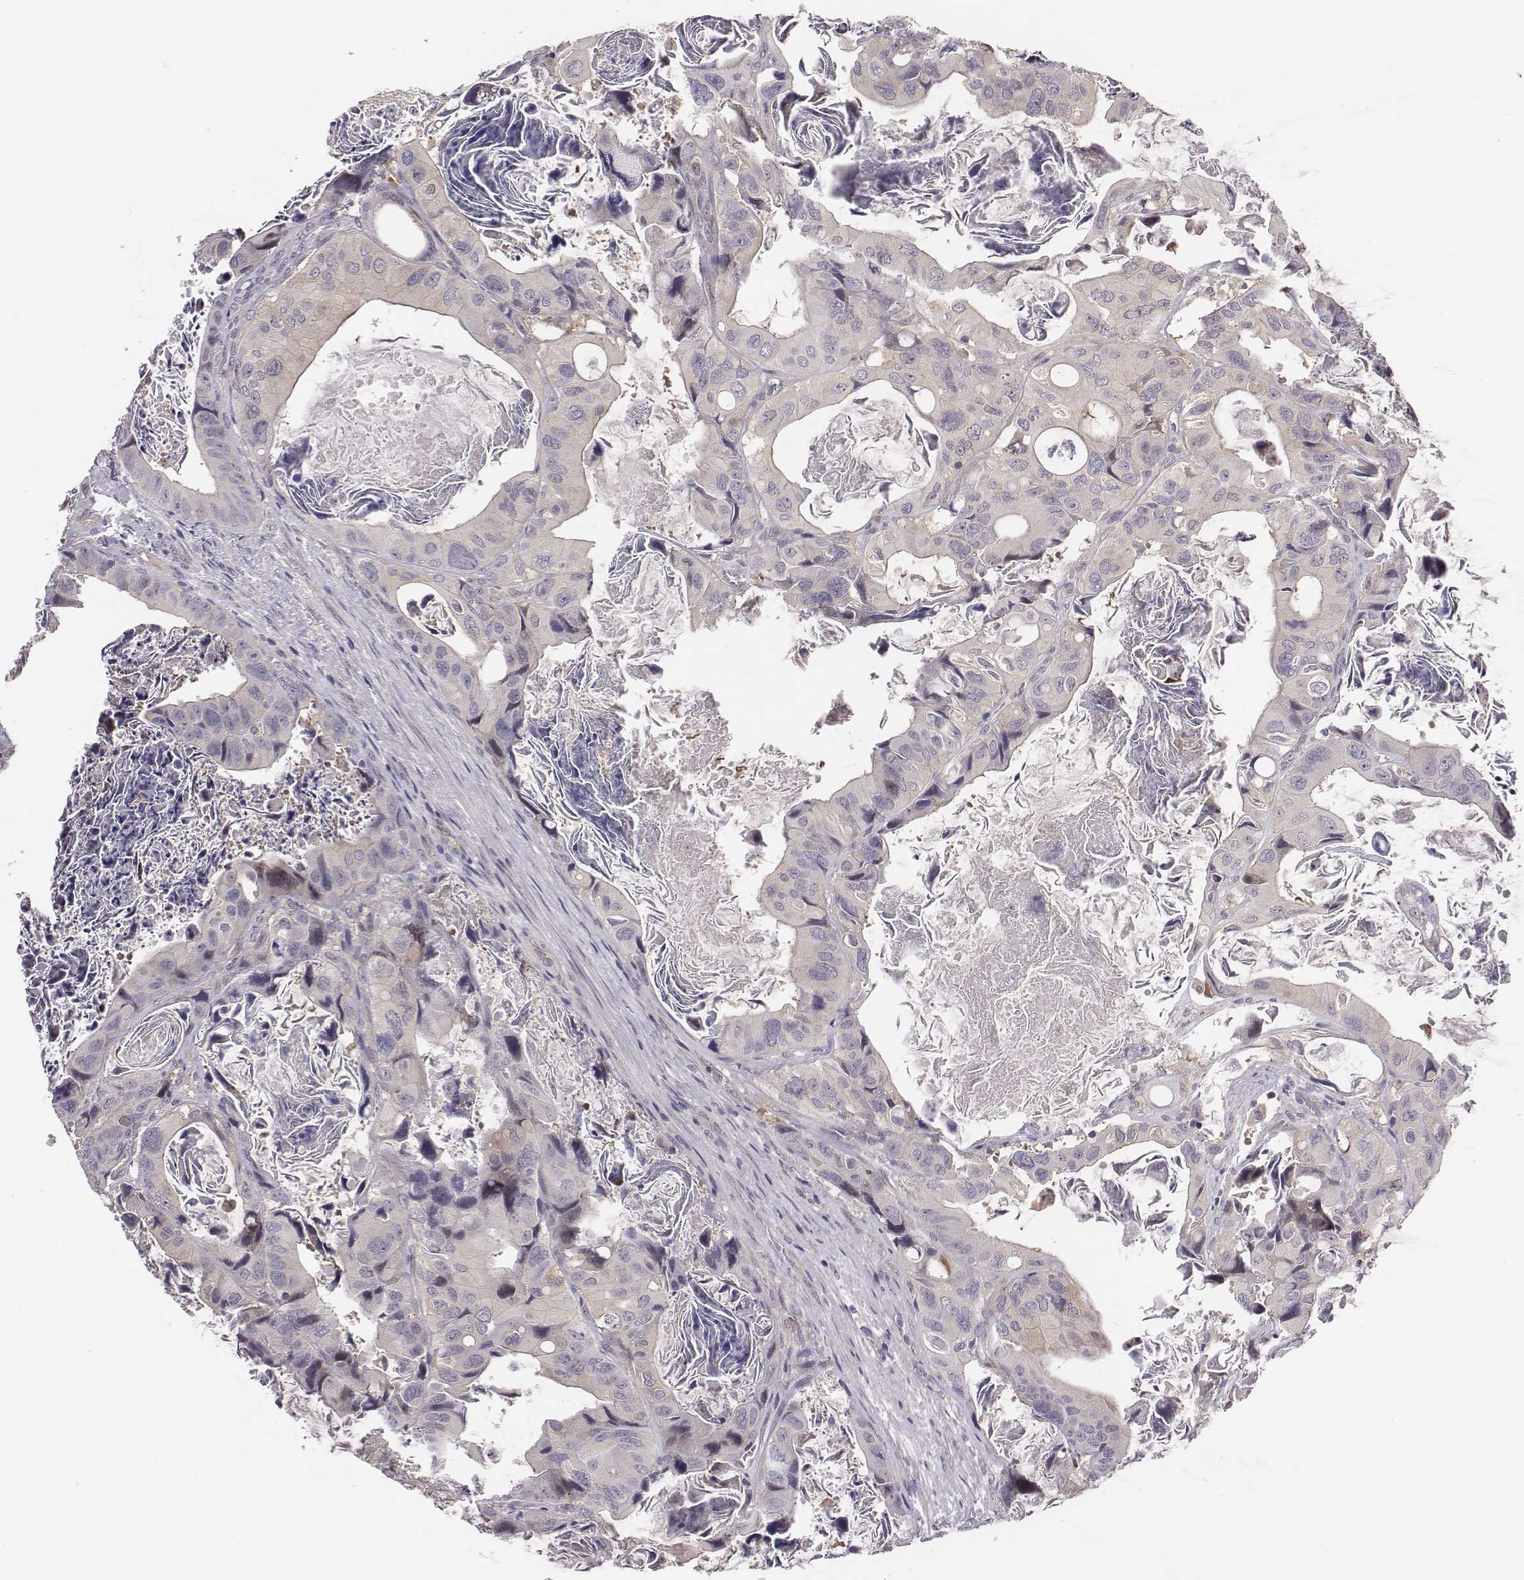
{"staining": {"intensity": "negative", "quantity": "none", "location": "none"}, "tissue": "colorectal cancer", "cell_type": "Tumor cells", "image_type": "cancer", "snomed": [{"axis": "morphology", "description": "Adenocarcinoma, NOS"}, {"axis": "topography", "description": "Rectum"}], "caption": "Tumor cells are negative for brown protein staining in colorectal cancer.", "gene": "SMURF2", "patient": {"sex": "male", "age": 64}}